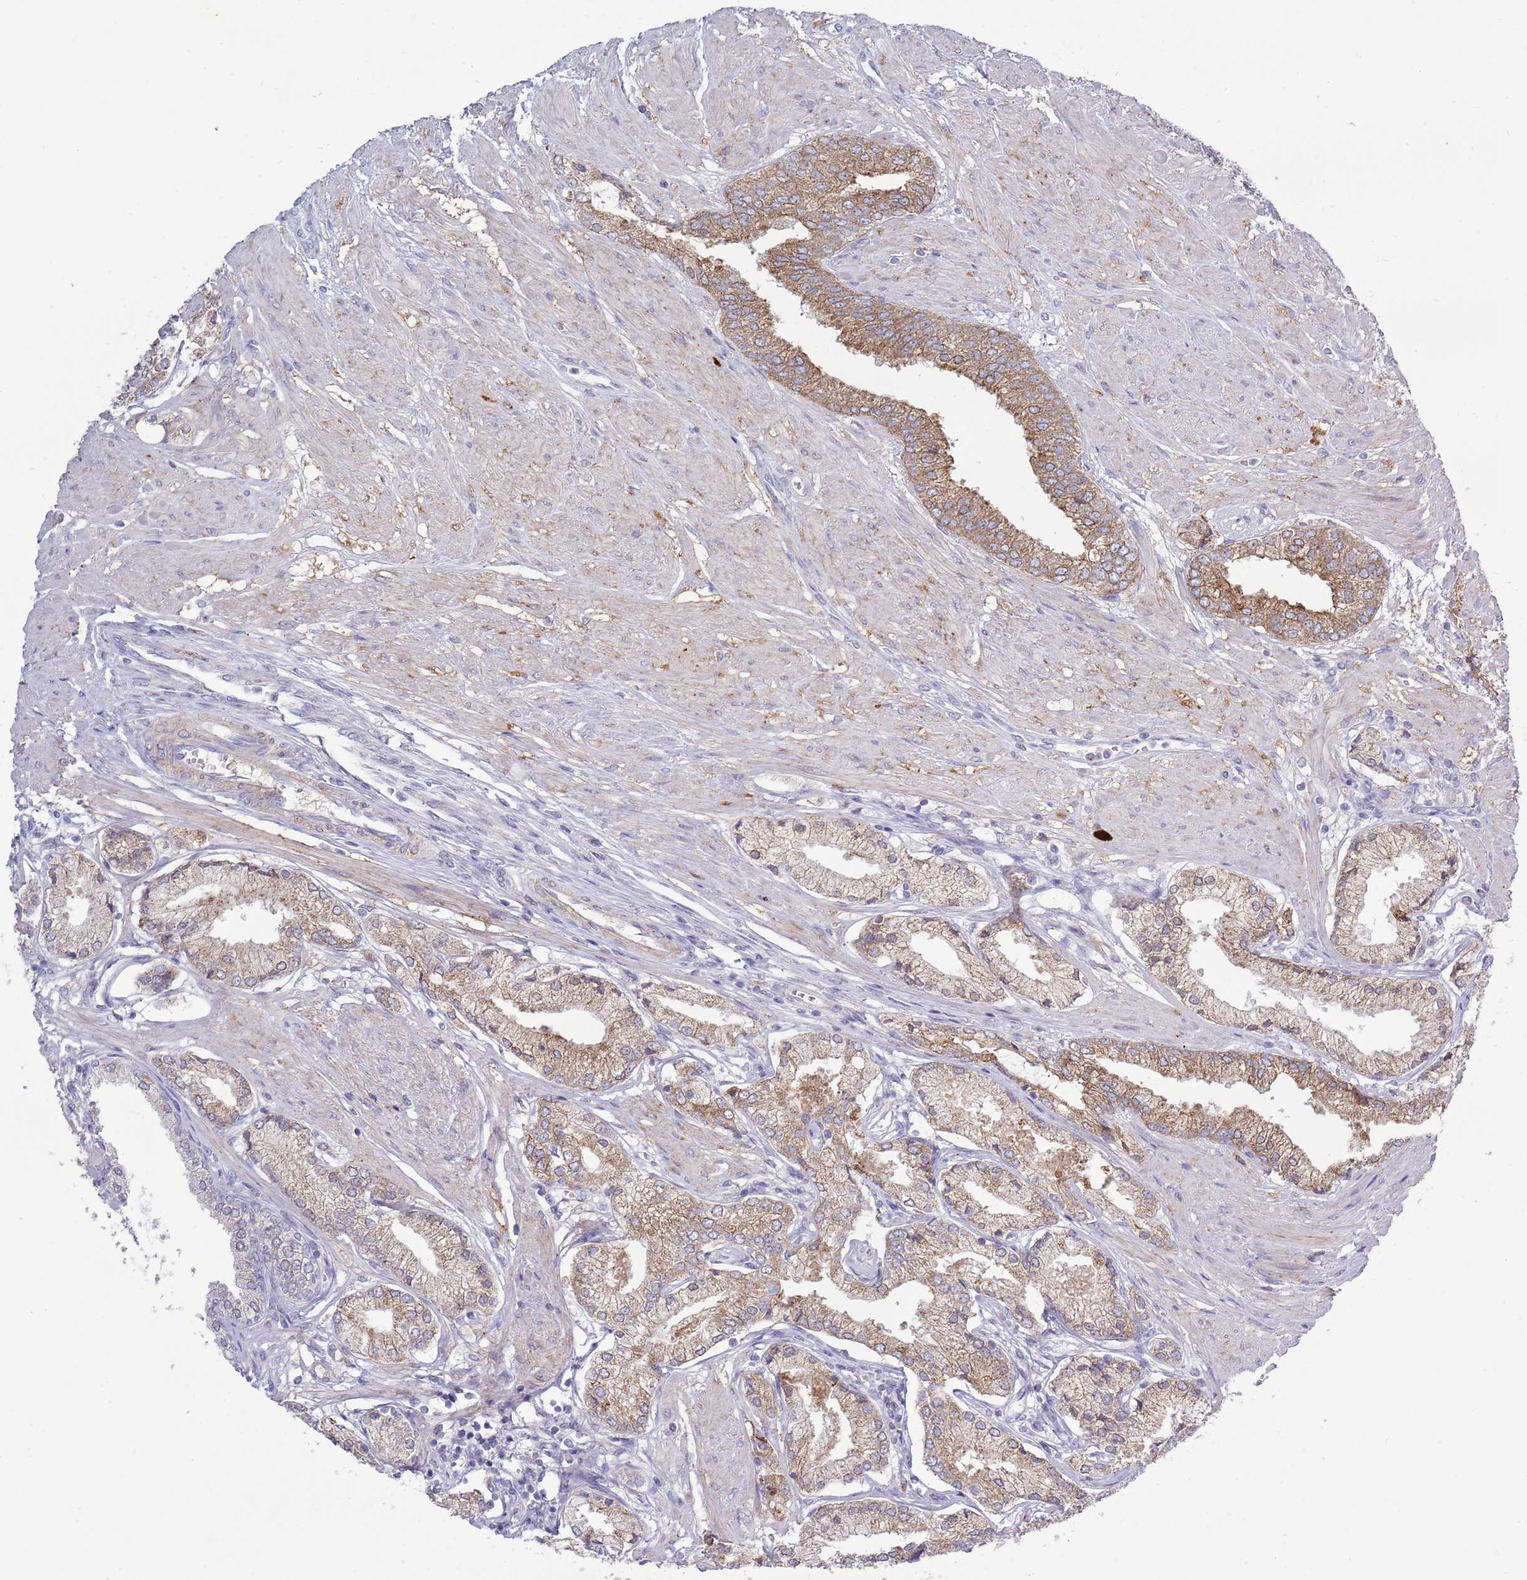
{"staining": {"intensity": "moderate", "quantity": "25%-75%", "location": "cytoplasmic/membranous"}, "tissue": "prostate cancer", "cell_type": "Tumor cells", "image_type": "cancer", "snomed": [{"axis": "morphology", "description": "Adenocarcinoma, High grade"}, {"axis": "topography", "description": "Prostate and seminal vesicle, NOS"}], "caption": "Prostate high-grade adenocarcinoma was stained to show a protein in brown. There is medium levels of moderate cytoplasmic/membranous staining in approximately 25%-75% of tumor cells.", "gene": "ACSBG1", "patient": {"sex": "male", "age": 64}}